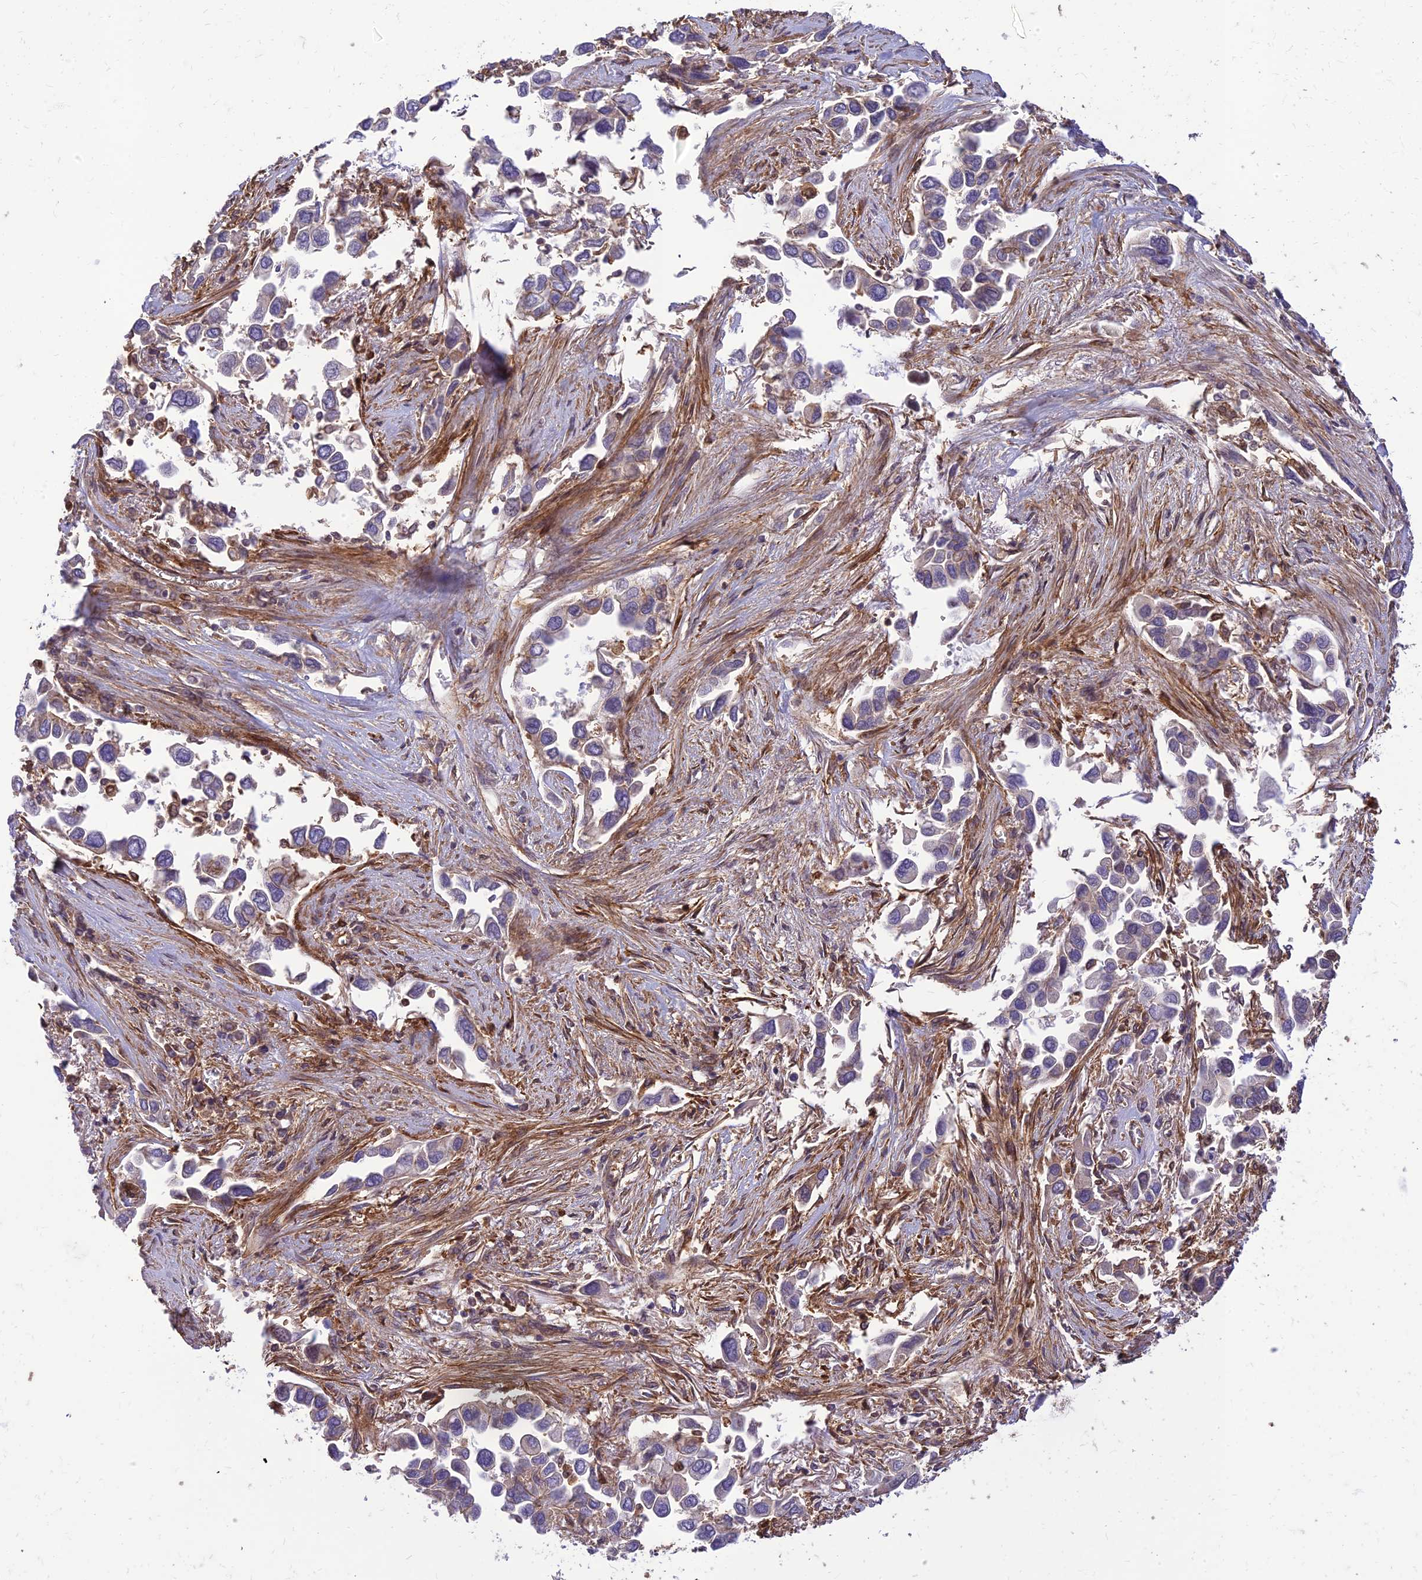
{"staining": {"intensity": "negative", "quantity": "none", "location": "none"}, "tissue": "lung cancer", "cell_type": "Tumor cells", "image_type": "cancer", "snomed": [{"axis": "morphology", "description": "Adenocarcinoma, NOS"}, {"axis": "topography", "description": "Lung"}], "caption": "A high-resolution photomicrograph shows immunohistochemistry staining of lung cancer, which shows no significant staining in tumor cells. (DAB immunohistochemistry (IHC), high magnification).", "gene": "HPSE2", "patient": {"sex": "female", "age": 76}}